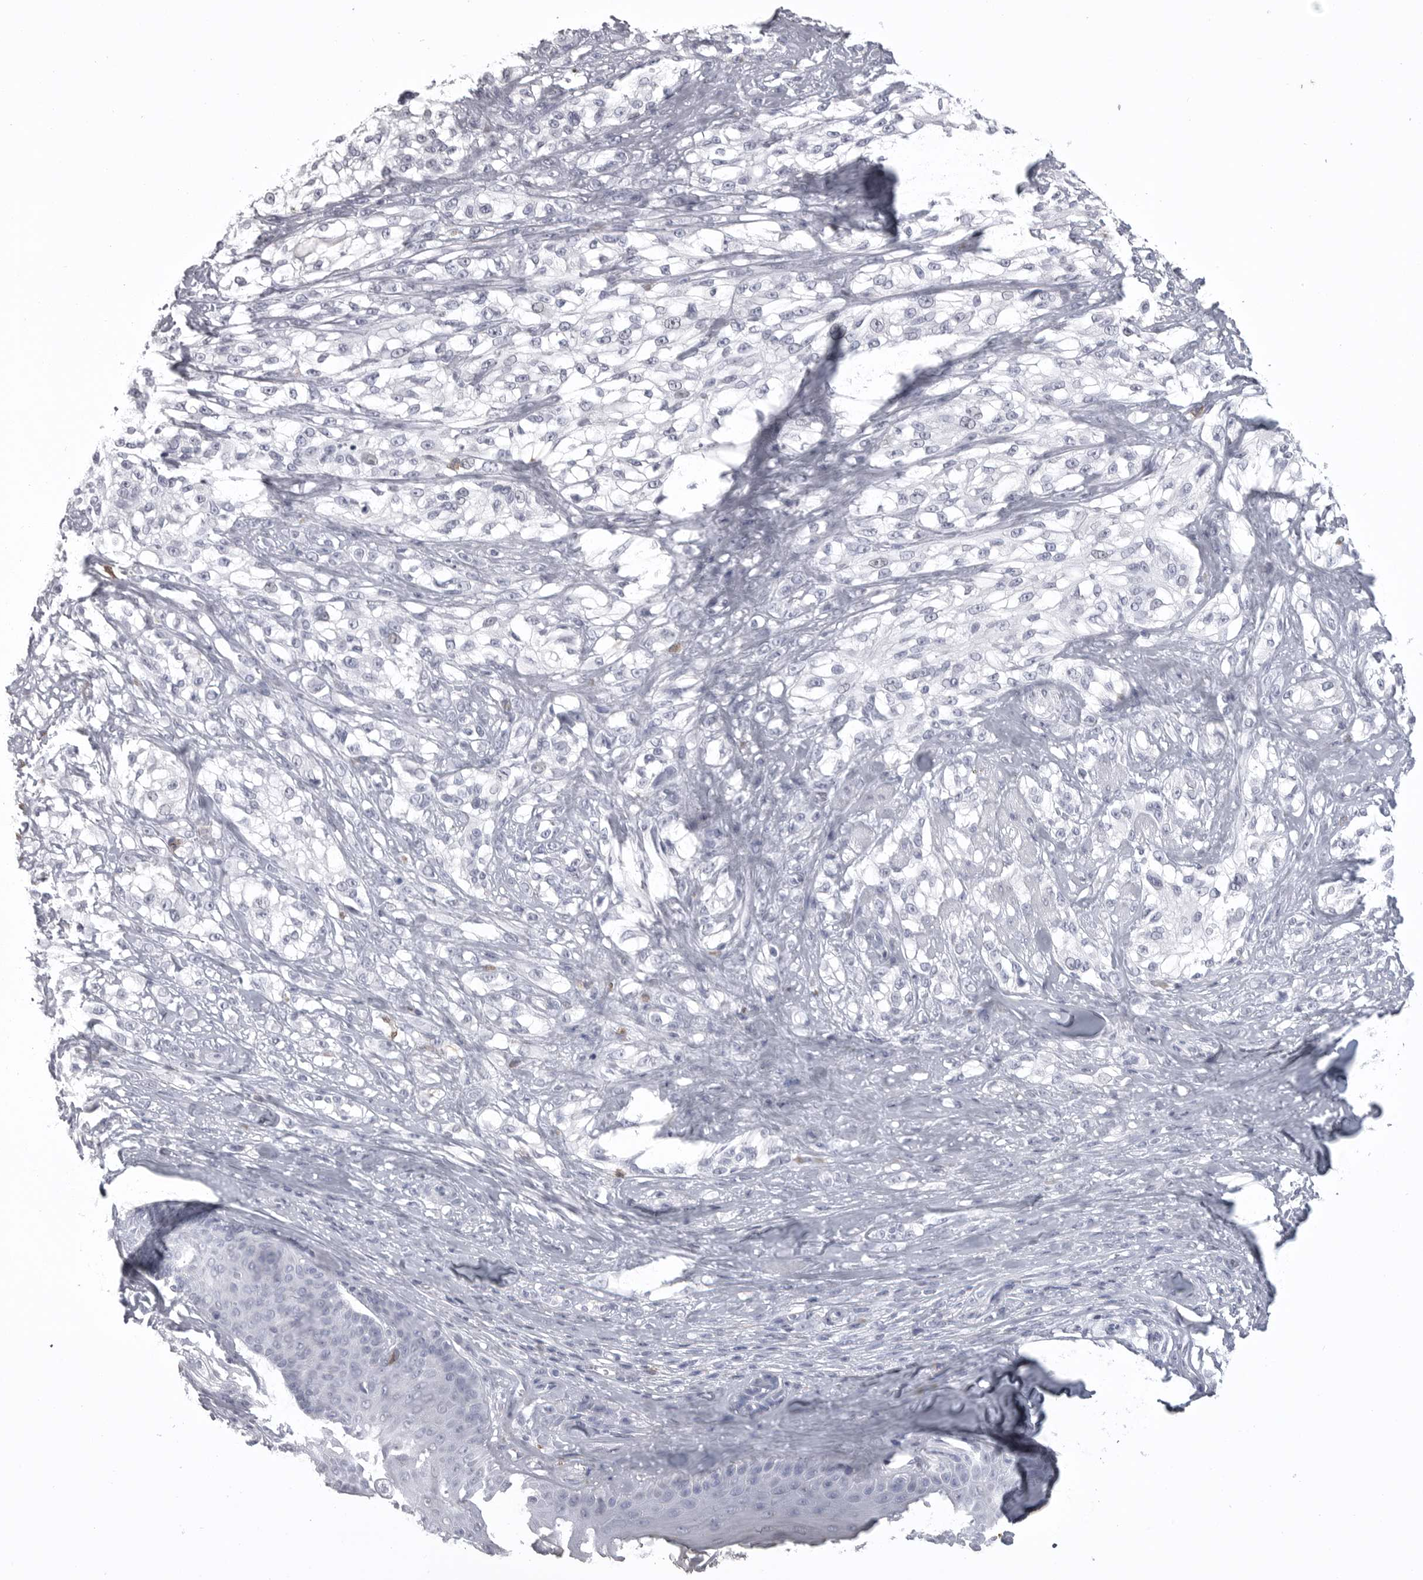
{"staining": {"intensity": "negative", "quantity": "none", "location": "none"}, "tissue": "melanoma", "cell_type": "Tumor cells", "image_type": "cancer", "snomed": [{"axis": "morphology", "description": "Malignant melanoma, NOS"}, {"axis": "topography", "description": "Skin of head"}], "caption": "The micrograph demonstrates no significant staining in tumor cells of malignant melanoma. Nuclei are stained in blue.", "gene": "ITGAL", "patient": {"sex": "male", "age": 83}}